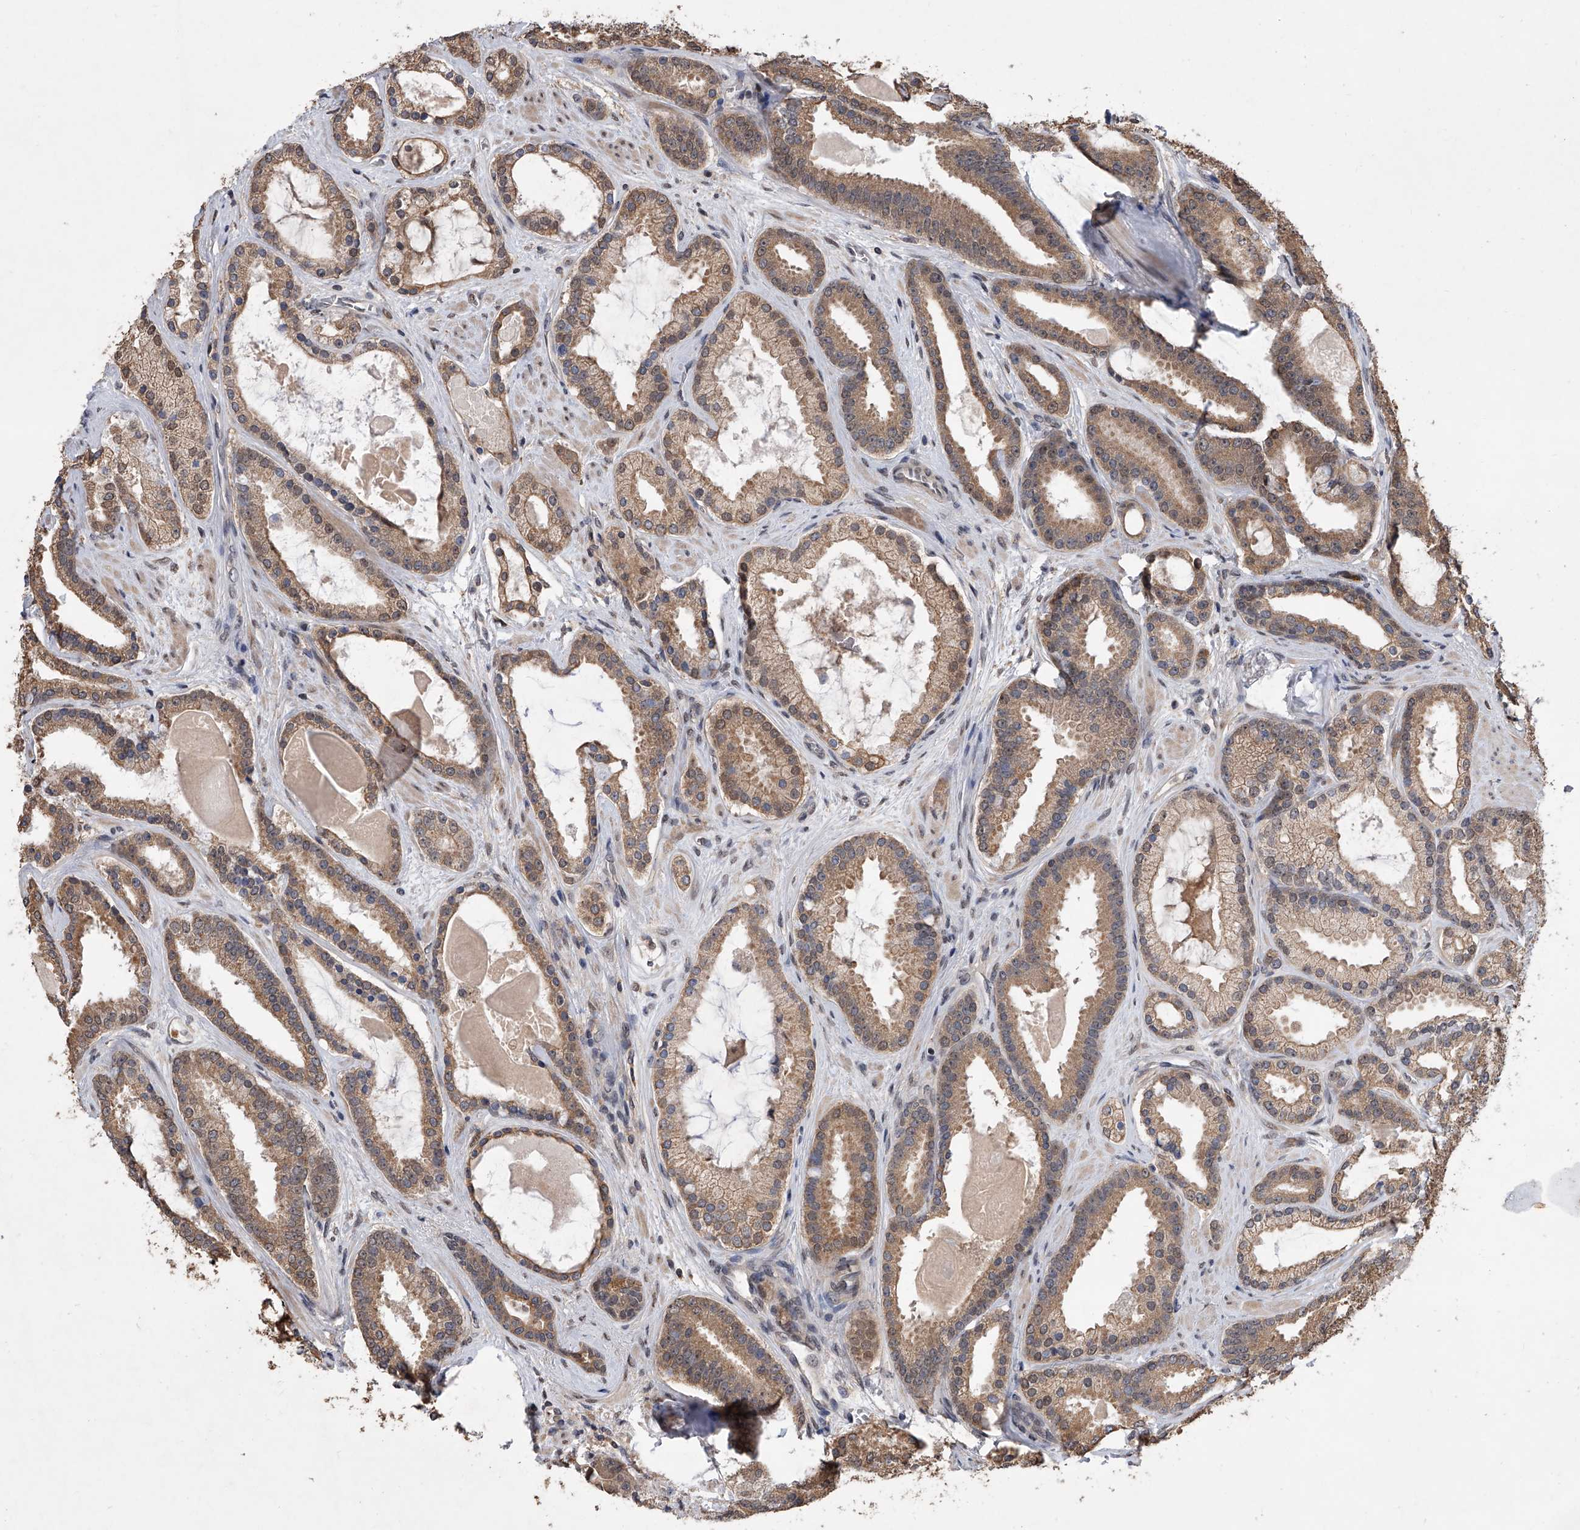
{"staining": {"intensity": "moderate", "quantity": ">75%", "location": "cytoplasmic/membranous"}, "tissue": "prostate cancer", "cell_type": "Tumor cells", "image_type": "cancer", "snomed": [{"axis": "morphology", "description": "Adenocarcinoma, High grade"}, {"axis": "topography", "description": "Prostate"}], "caption": "Prostate cancer (high-grade adenocarcinoma) stained with DAB IHC displays medium levels of moderate cytoplasmic/membranous expression in about >75% of tumor cells. The staining was performed using DAB, with brown indicating positive protein expression. Nuclei are stained blue with hematoxylin.", "gene": "BHLHE23", "patient": {"sex": "male", "age": 60}}